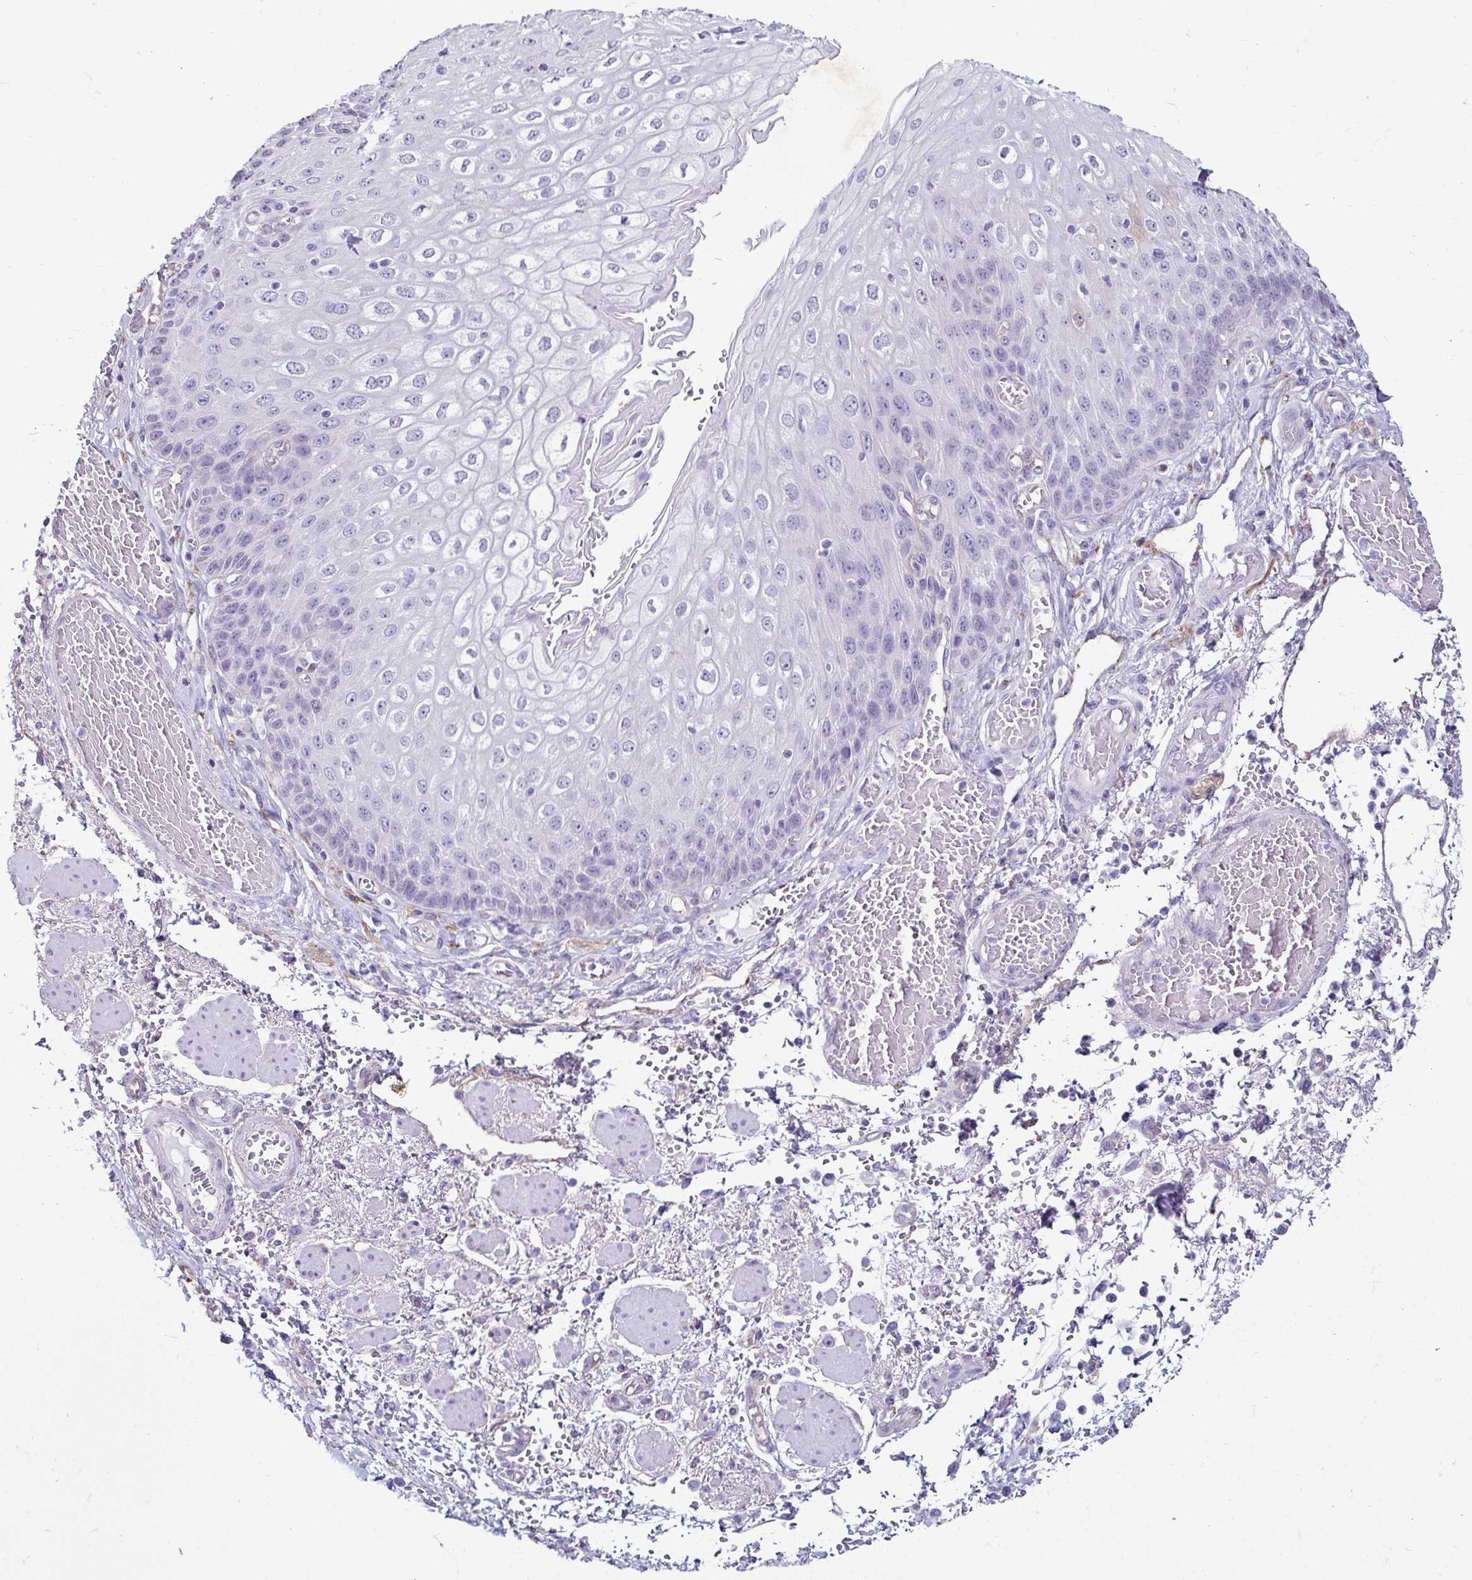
{"staining": {"intensity": "negative", "quantity": "none", "location": "none"}, "tissue": "esophagus", "cell_type": "Squamous epithelial cells", "image_type": "normal", "snomed": [{"axis": "morphology", "description": "Normal tissue, NOS"}, {"axis": "morphology", "description": "Adenocarcinoma, NOS"}, {"axis": "topography", "description": "Esophagus"}], "caption": "This is an immunohistochemistry (IHC) micrograph of unremarkable human esophagus. There is no expression in squamous epithelial cells.", "gene": "CASP14", "patient": {"sex": "male", "age": 81}}